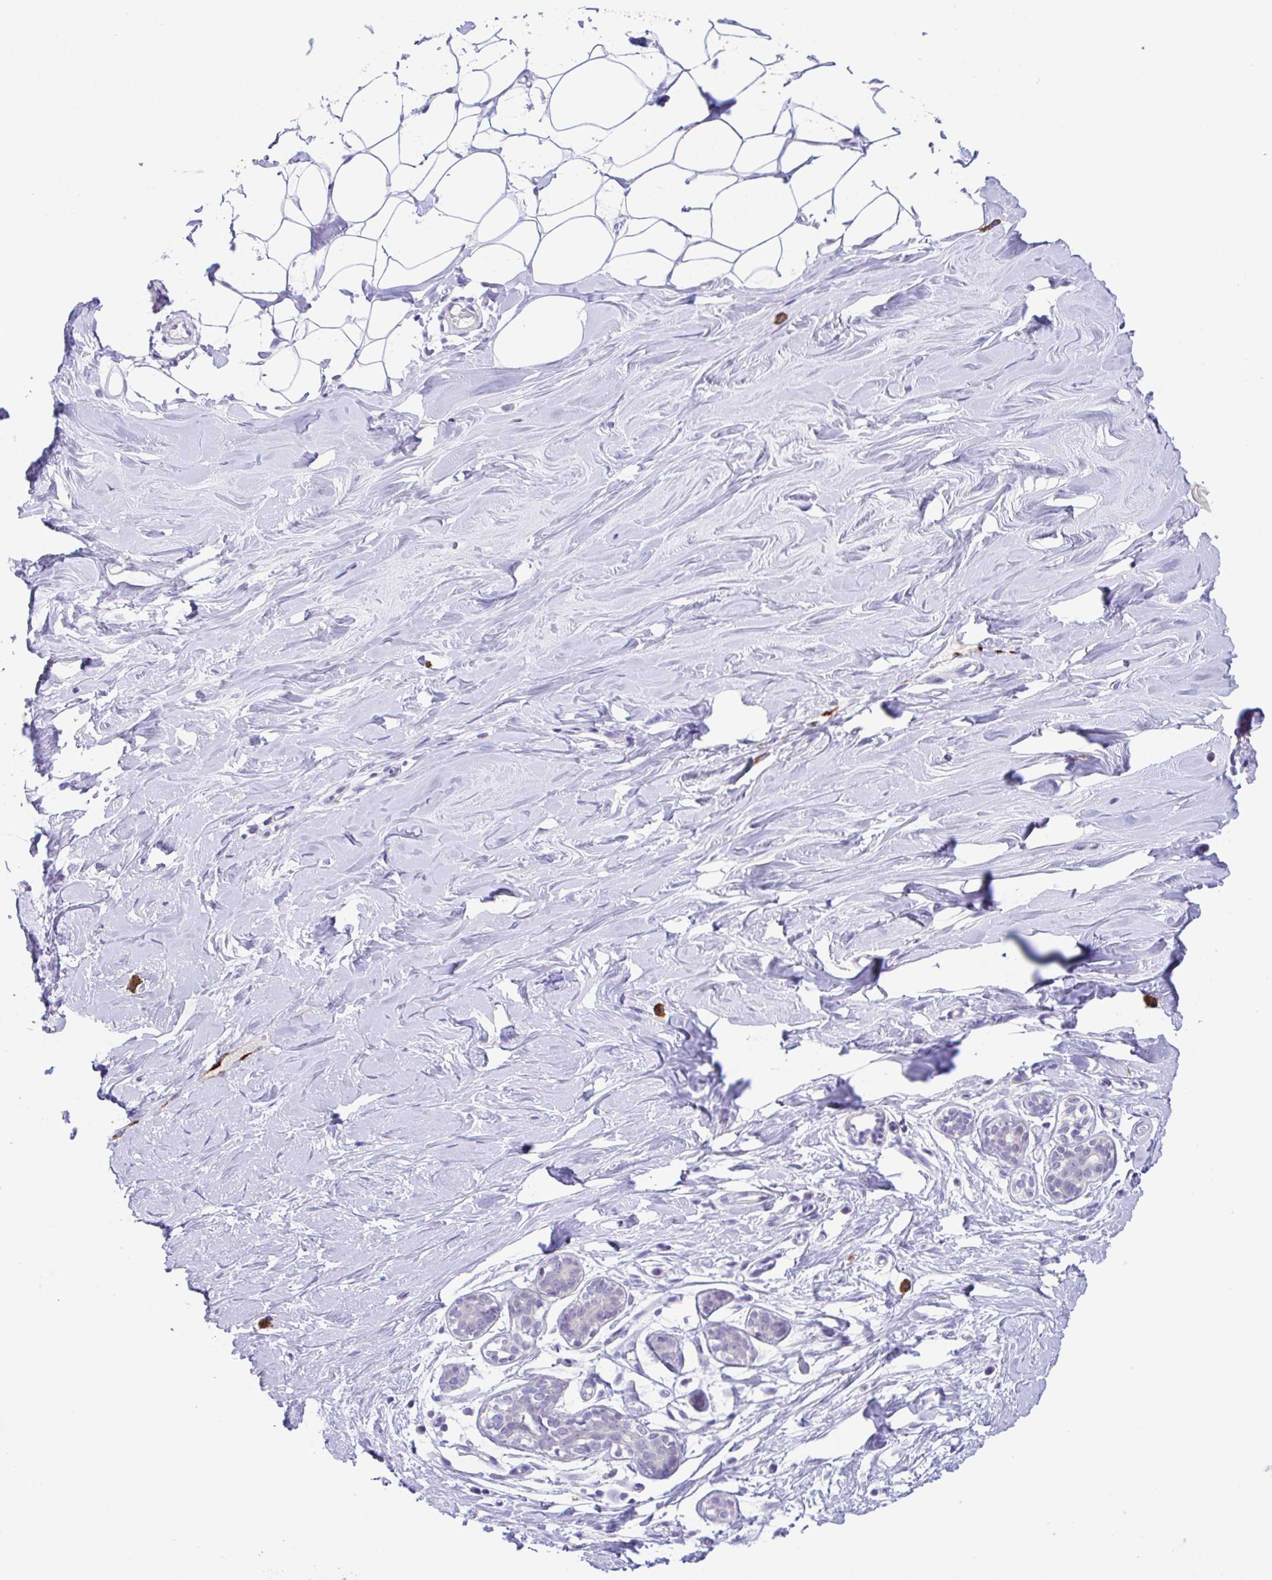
{"staining": {"intensity": "negative", "quantity": "none", "location": "none"}, "tissue": "breast", "cell_type": "Adipocytes", "image_type": "normal", "snomed": [{"axis": "morphology", "description": "Normal tissue, NOS"}, {"axis": "topography", "description": "Breast"}], "caption": "The immunohistochemistry image has no significant positivity in adipocytes of breast. Brightfield microscopy of IHC stained with DAB (3,3'-diaminobenzidine) (brown) and hematoxylin (blue), captured at high magnification.", "gene": "HACD4", "patient": {"sex": "female", "age": 27}}